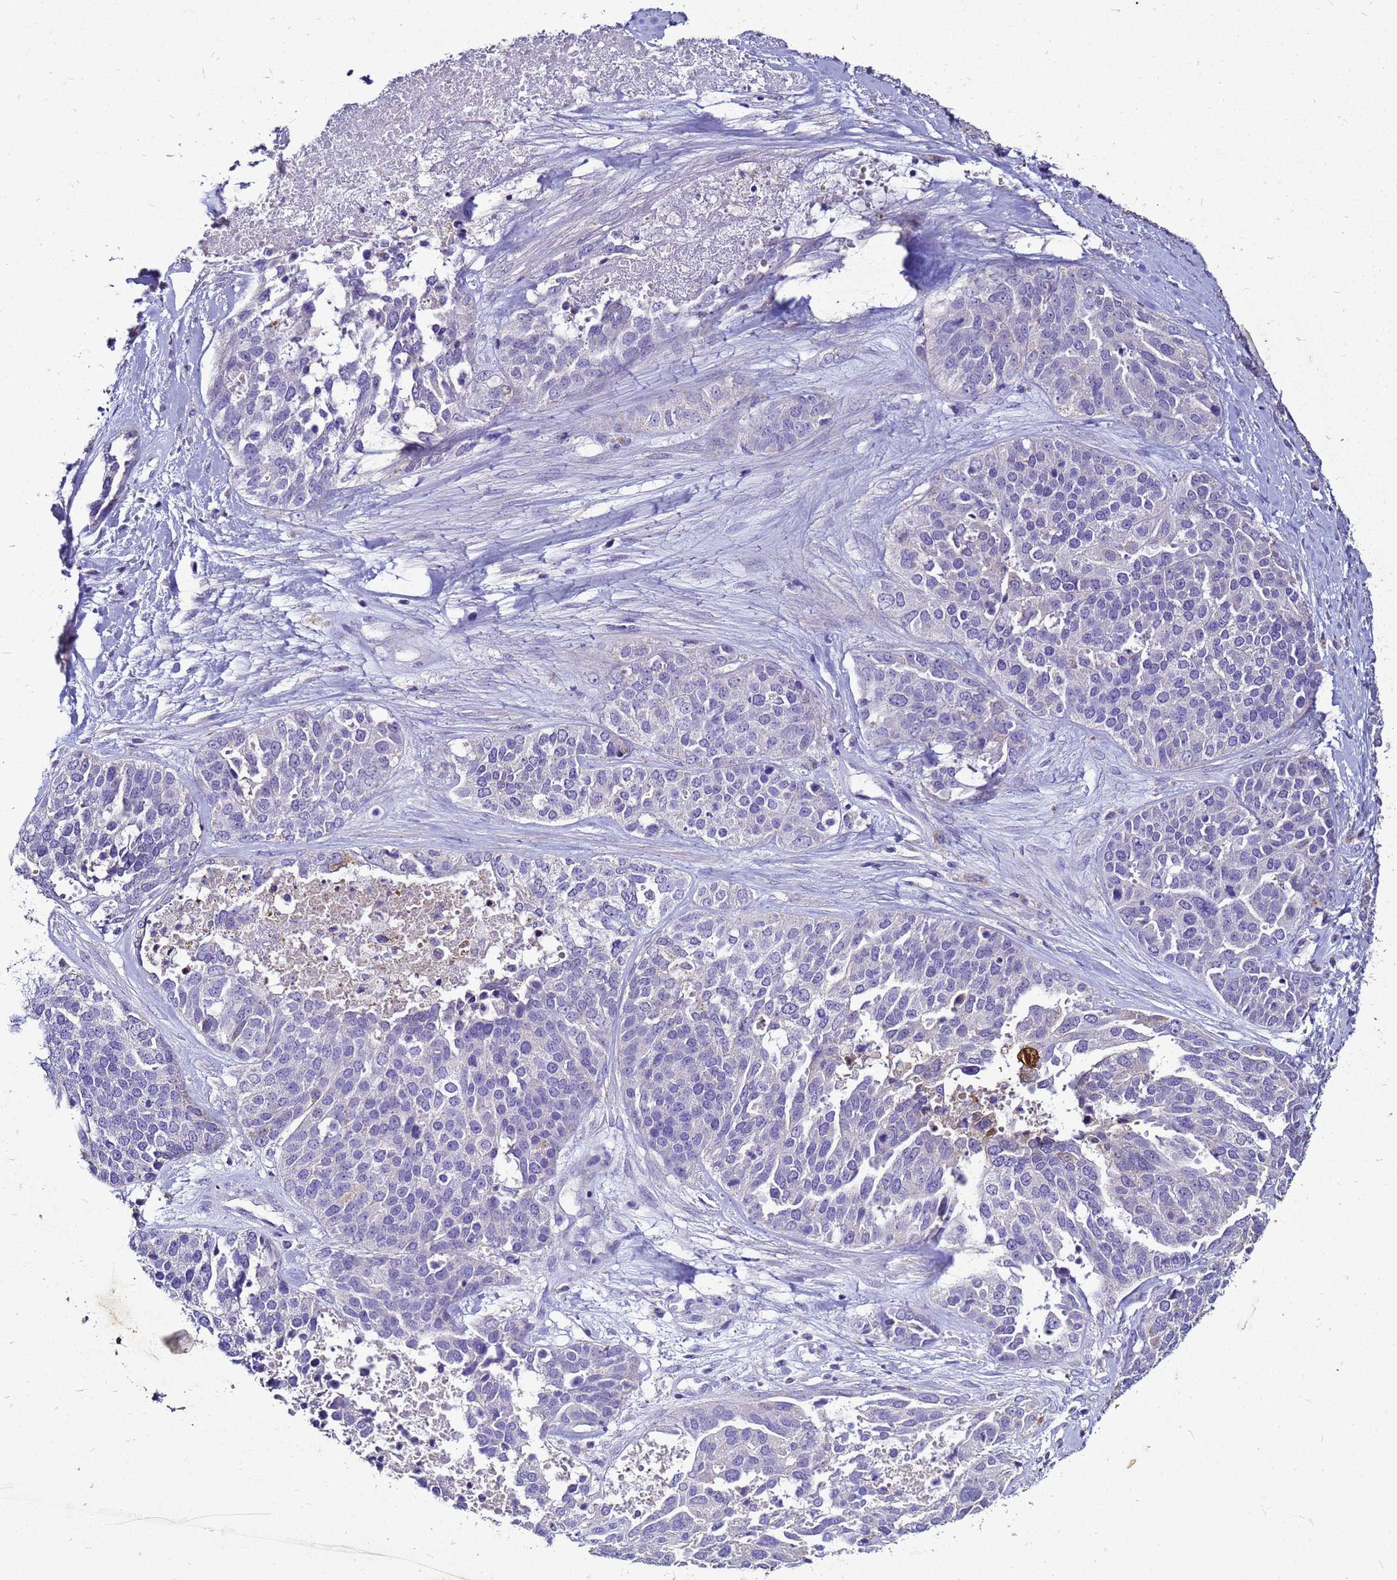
{"staining": {"intensity": "negative", "quantity": "none", "location": "none"}, "tissue": "ovarian cancer", "cell_type": "Tumor cells", "image_type": "cancer", "snomed": [{"axis": "morphology", "description": "Cystadenocarcinoma, serous, NOS"}, {"axis": "topography", "description": "Ovary"}], "caption": "IHC photomicrograph of neoplastic tissue: ovarian cancer (serous cystadenocarcinoma) stained with DAB reveals no significant protein positivity in tumor cells.", "gene": "S100A2", "patient": {"sex": "female", "age": 44}}